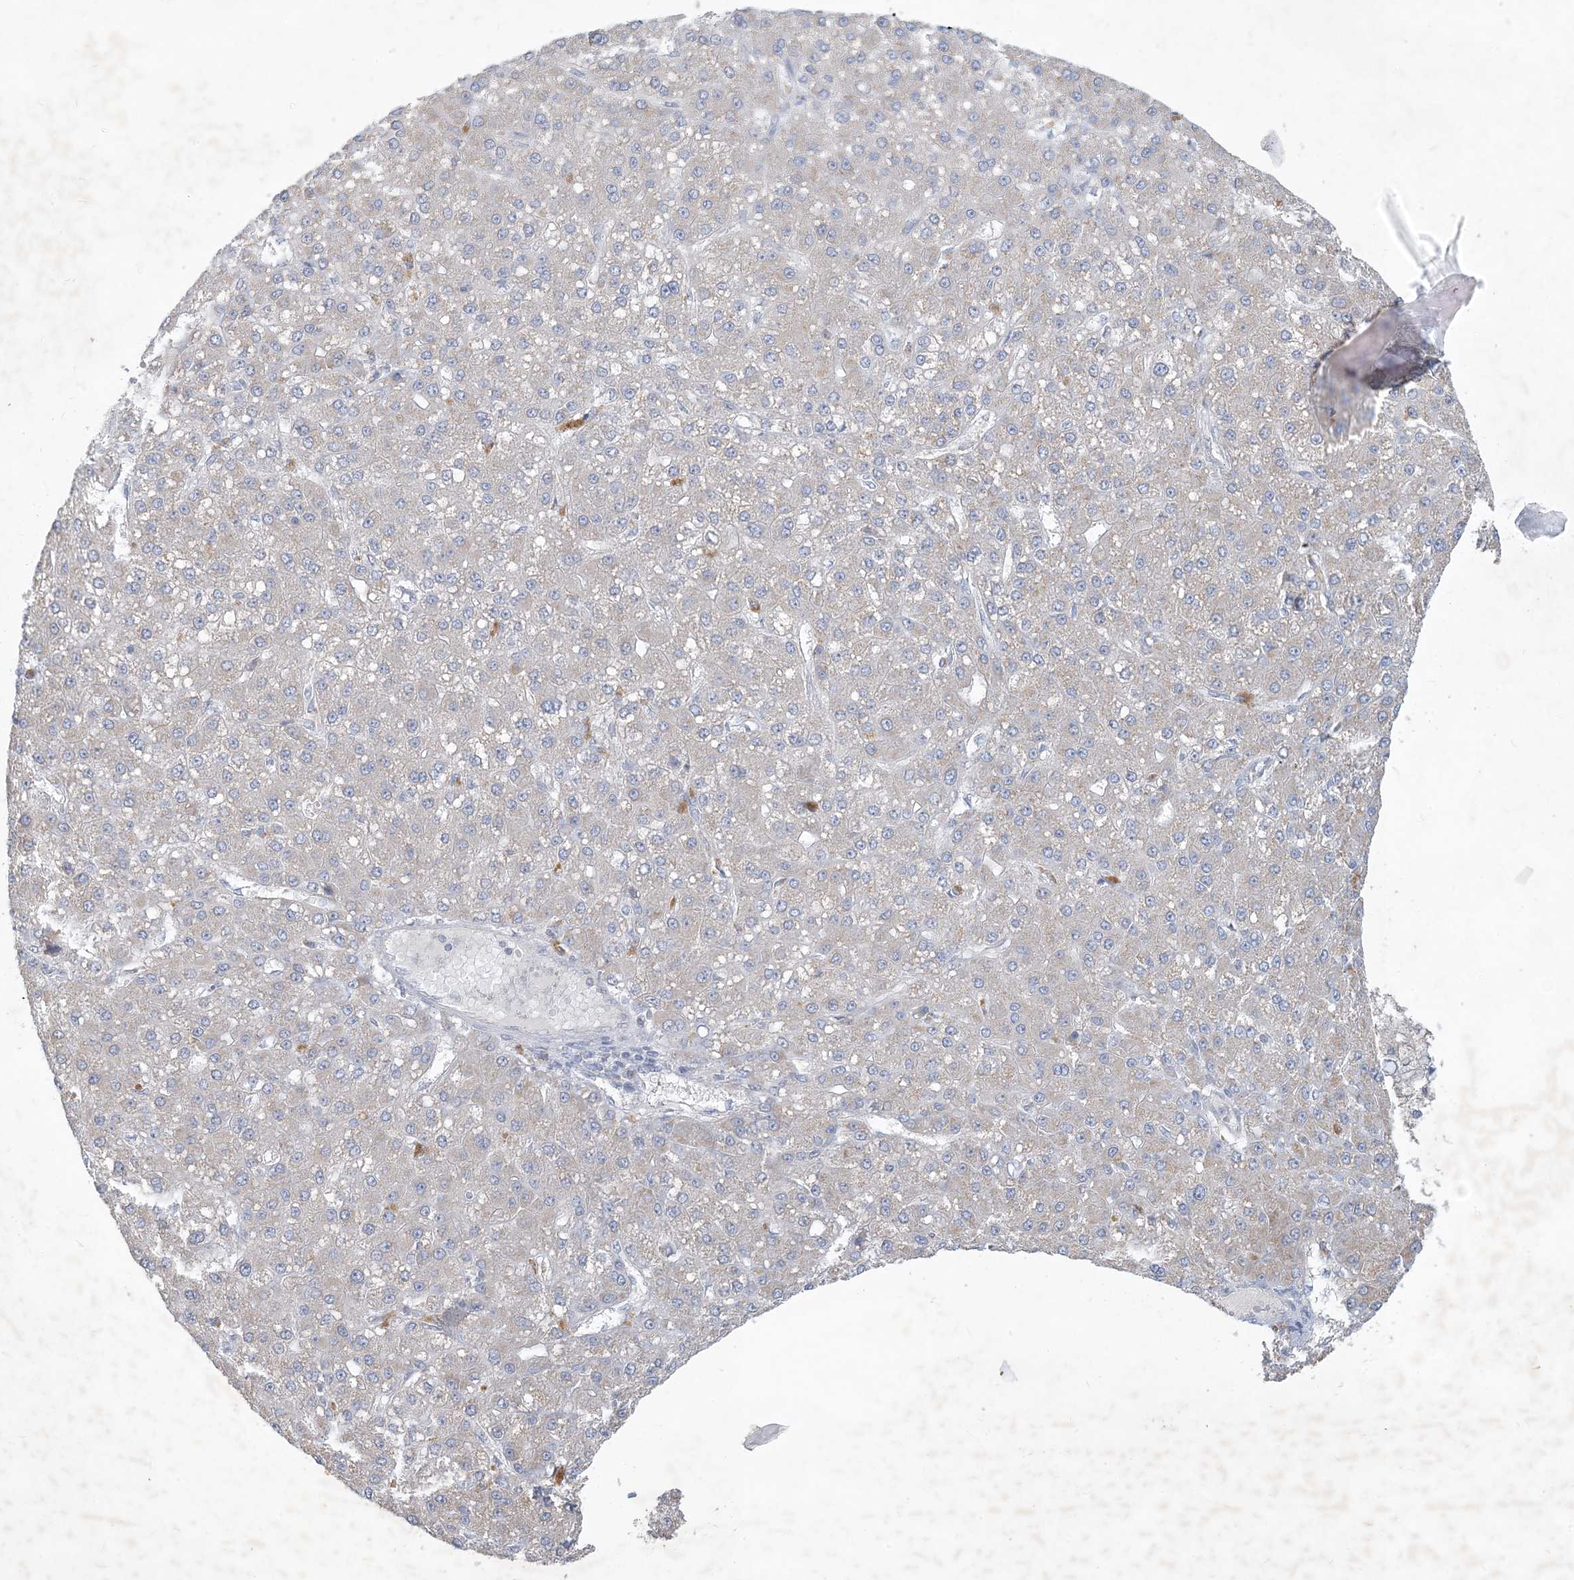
{"staining": {"intensity": "weak", "quantity": "25%-75%", "location": "cytoplasmic/membranous"}, "tissue": "liver cancer", "cell_type": "Tumor cells", "image_type": "cancer", "snomed": [{"axis": "morphology", "description": "Carcinoma, Hepatocellular, NOS"}, {"axis": "topography", "description": "Liver"}], "caption": "Liver hepatocellular carcinoma stained for a protein (brown) displays weak cytoplasmic/membranous positive positivity in about 25%-75% of tumor cells.", "gene": "CCDC14", "patient": {"sex": "male", "age": 67}}